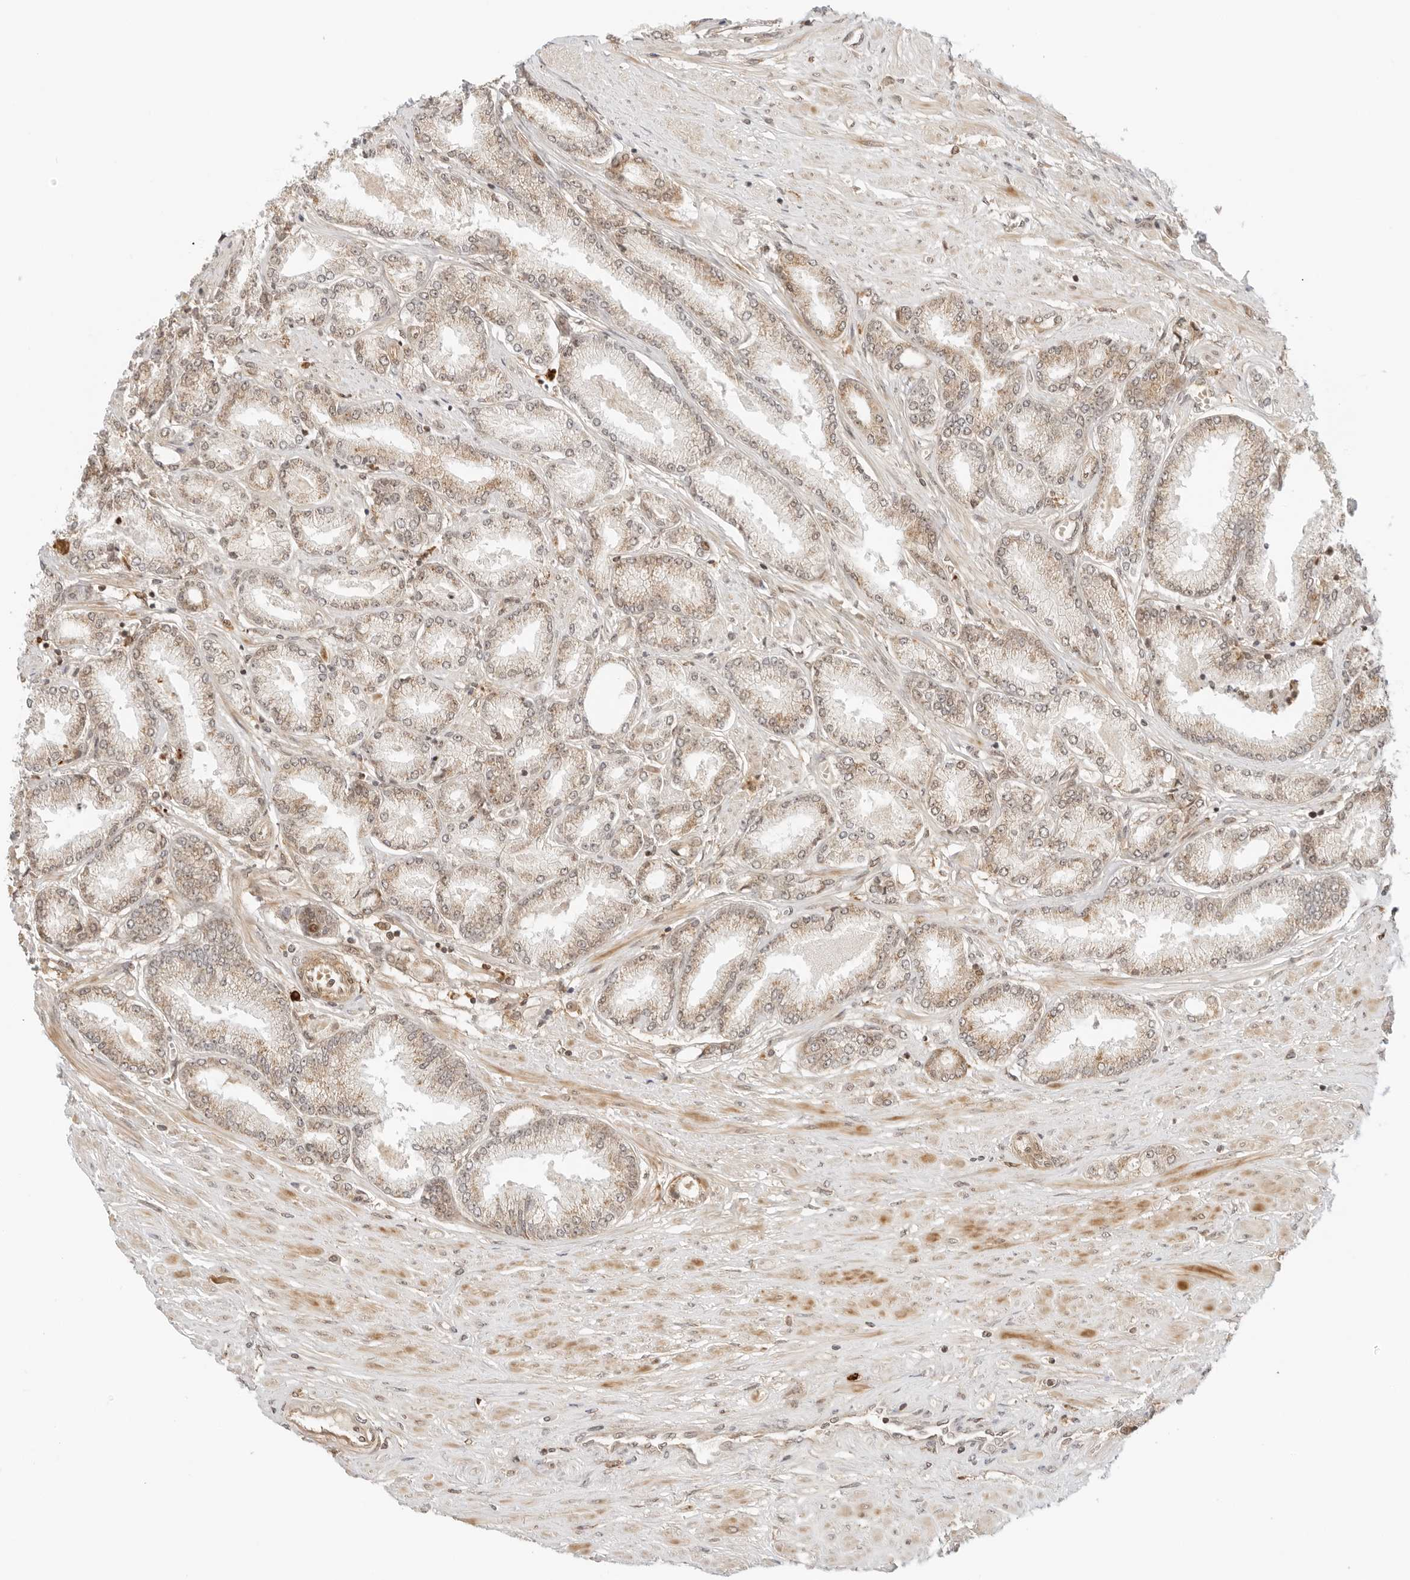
{"staining": {"intensity": "moderate", "quantity": "25%-75%", "location": "cytoplasmic/membranous"}, "tissue": "prostate cancer", "cell_type": "Tumor cells", "image_type": "cancer", "snomed": [{"axis": "morphology", "description": "Adenocarcinoma, Low grade"}, {"axis": "topography", "description": "Prostate"}], "caption": "A brown stain highlights moderate cytoplasmic/membranous expression of a protein in prostate cancer (low-grade adenocarcinoma) tumor cells.", "gene": "RC3H1", "patient": {"sex": "male", "age": 63}}